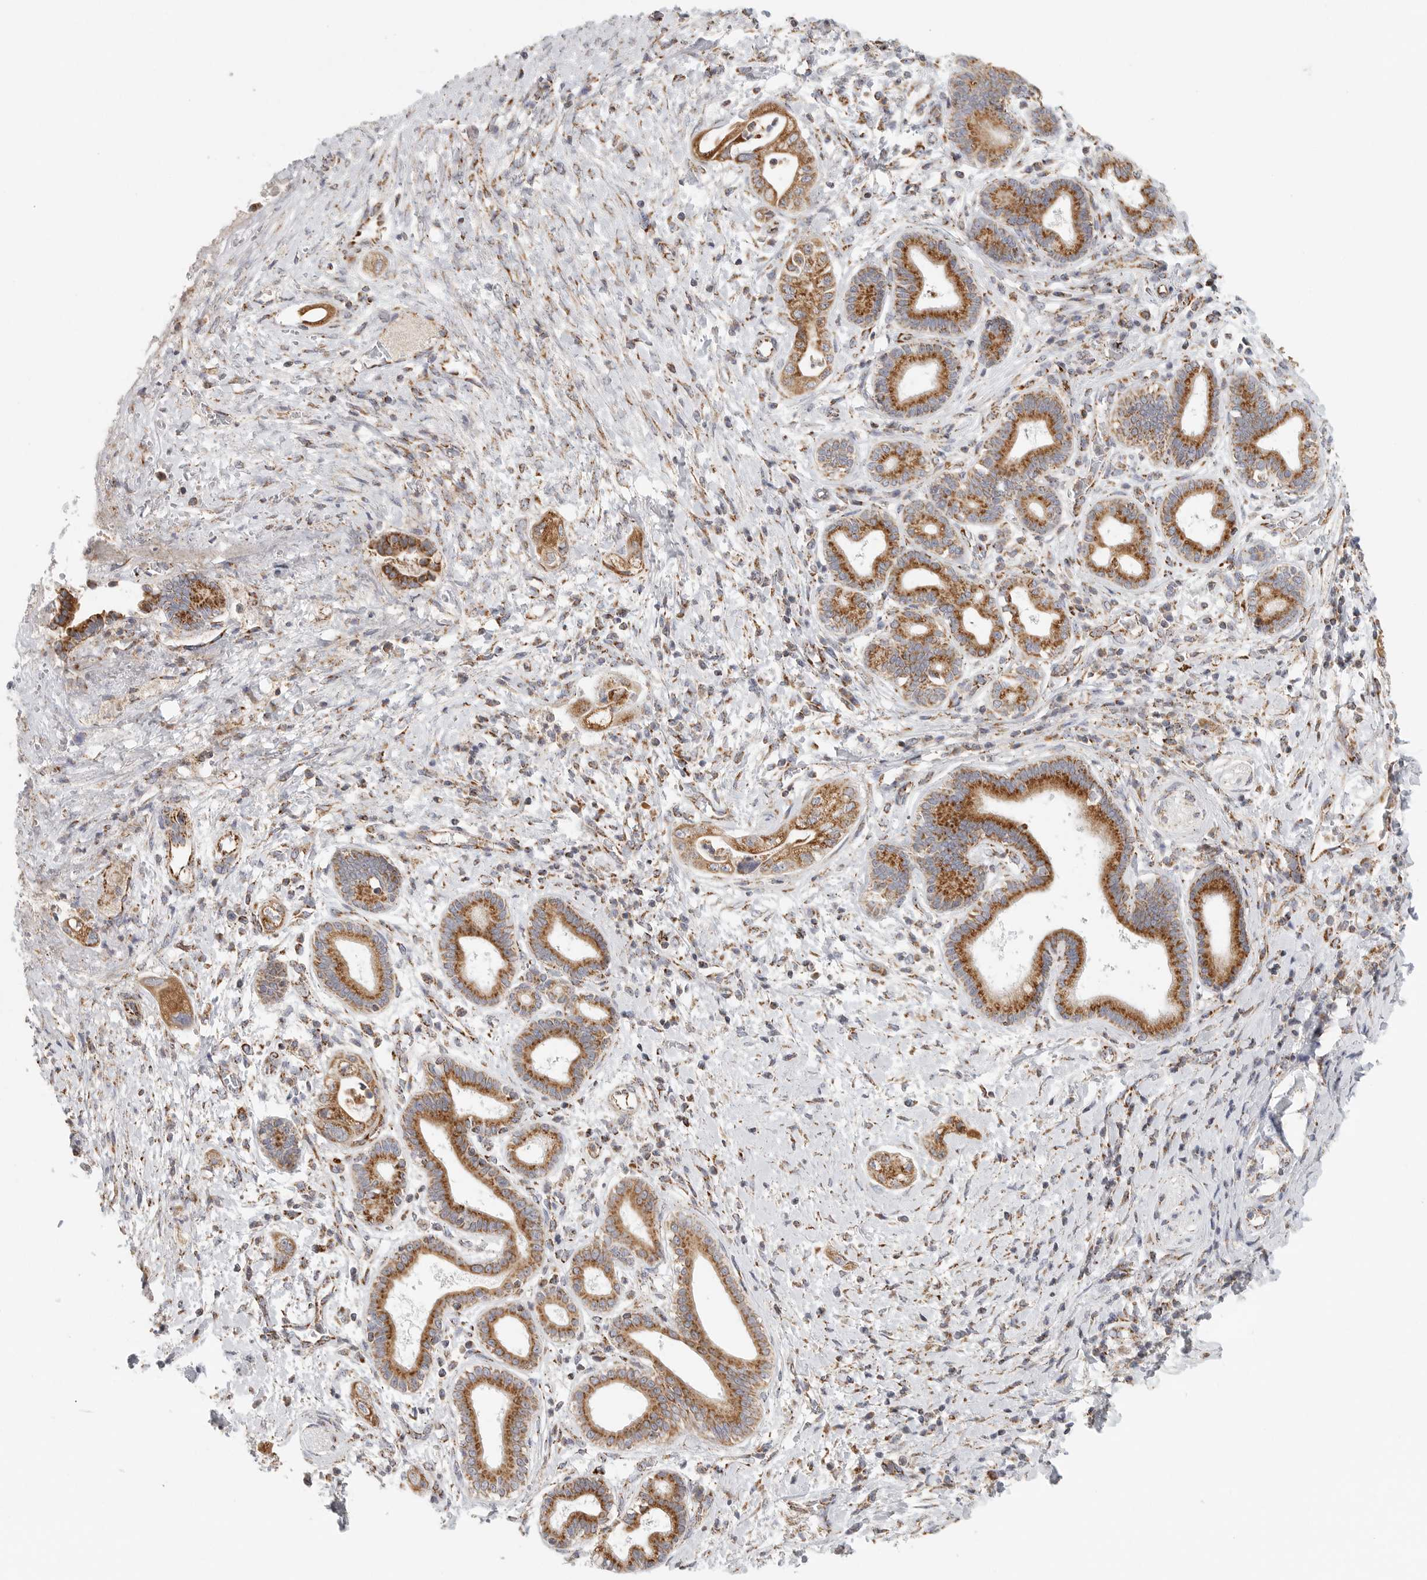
{"staining": {"intensity": "moderate", "quantity": ">75%", "location": "cytoplasmic/membranous"}, "tissue": "pancreatic cancer", "cell_type": "Tumor cells", "image_type": "cancer", "snomed": [{"axis": "morphology", "description": "Adenocarcinoma, NOS"}, {"axis": "topography", "description": "Pancreas"}], "caption": "Immunohistochemical staining of pancreatic adenocarcinoma shows medium levels of moderate cytoplasmic/membranous expression in approximately >75% of tumor cells.", "gene": "SLC25A26", "patient": {"sex": "male", "age": 58}}